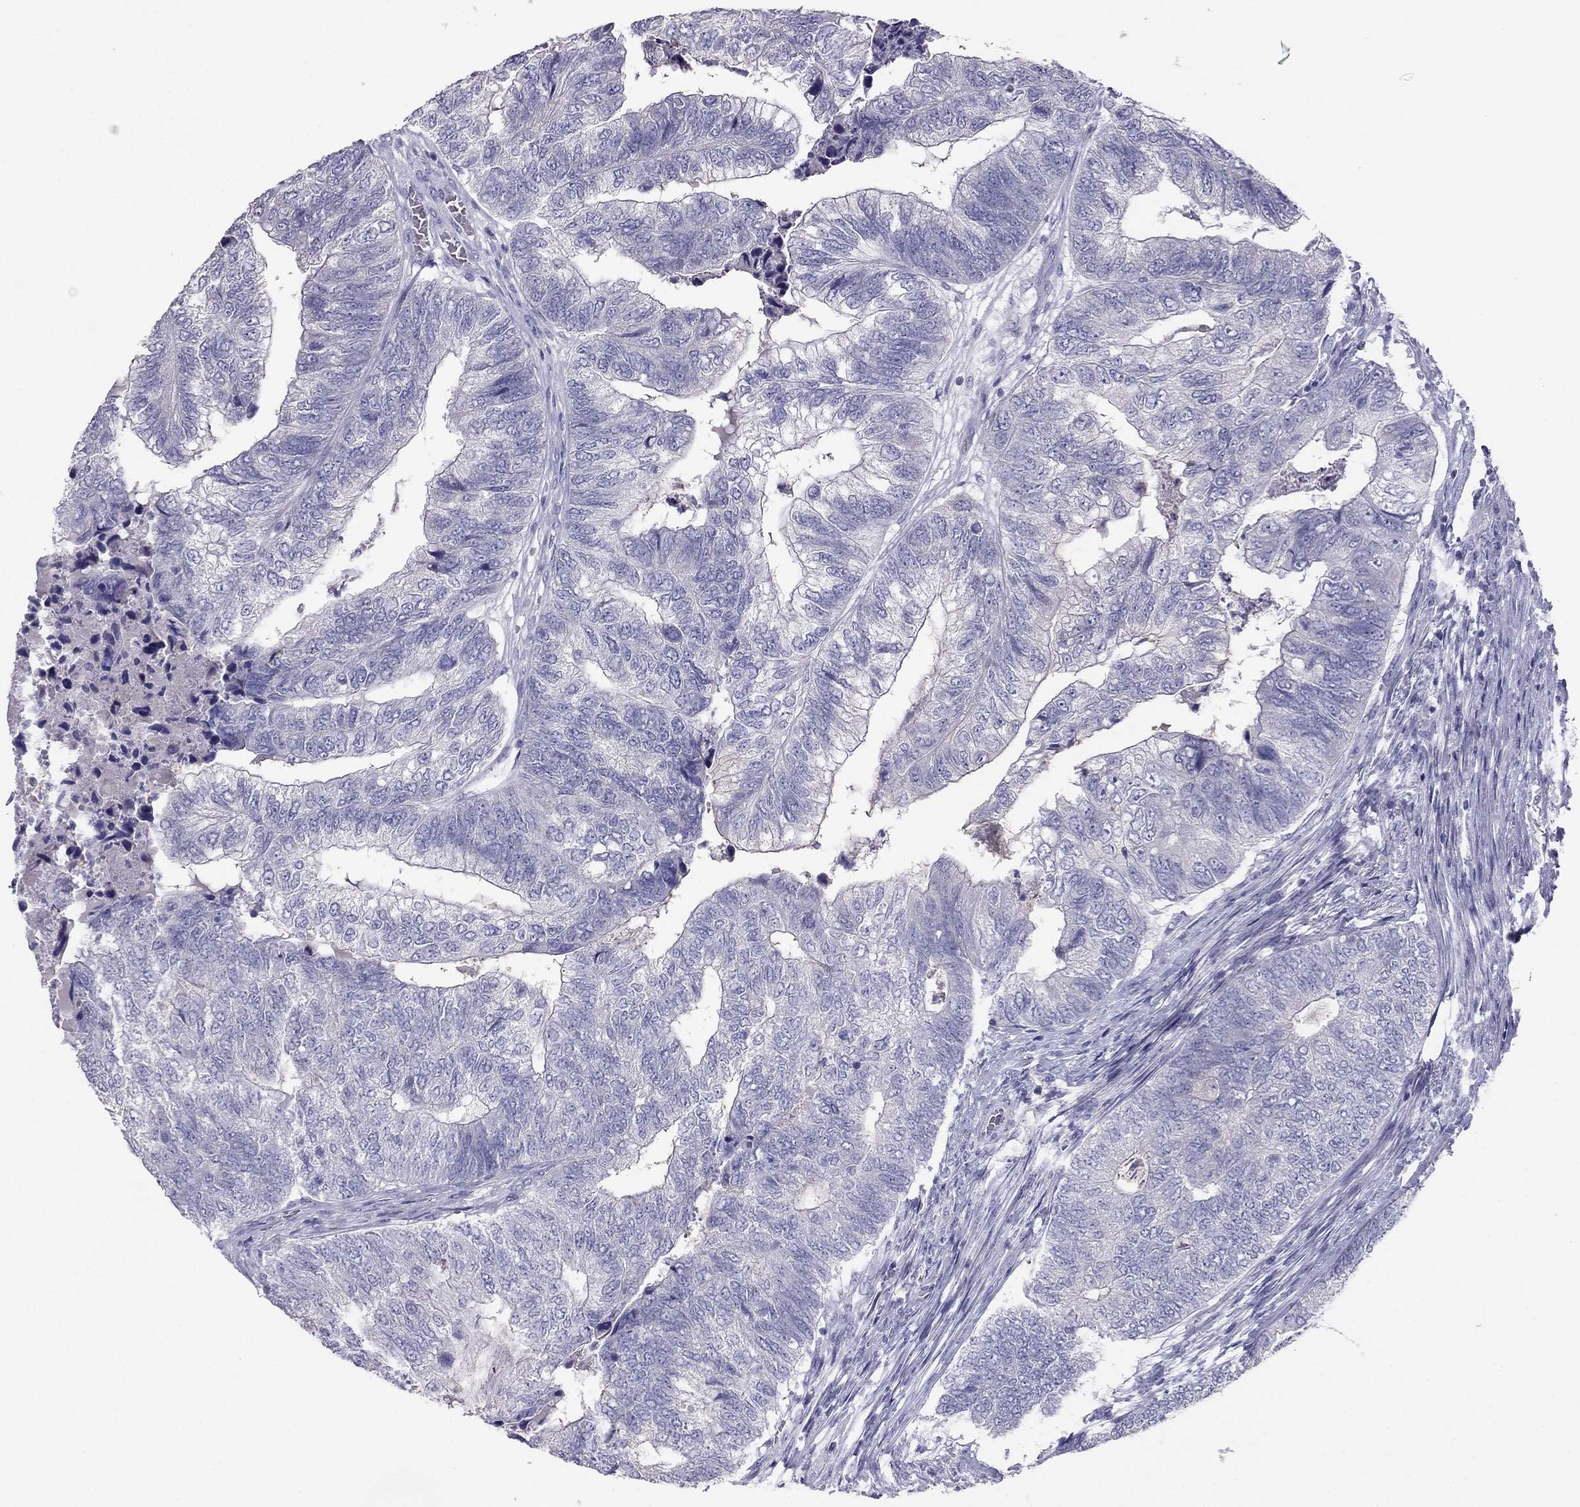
{"staining": {"intensity": "negative", "quantity": "none", "location": "none"}, "tissue": "colorectal cancer", "cell_type": "Tumor cells", "image_type": "cancer", "snomed": [{"axis": "morphology", "description": "Adenocarcinoma, NOS"}, {"axis": "topography", "description": "Colon"}], "caption": "This is an IHC micrograph of human colorectal adenocarcinoma. There is no staining in tumor cells.", "gene": "RGS8", "patient": {"sex": "female", "age": 67}}